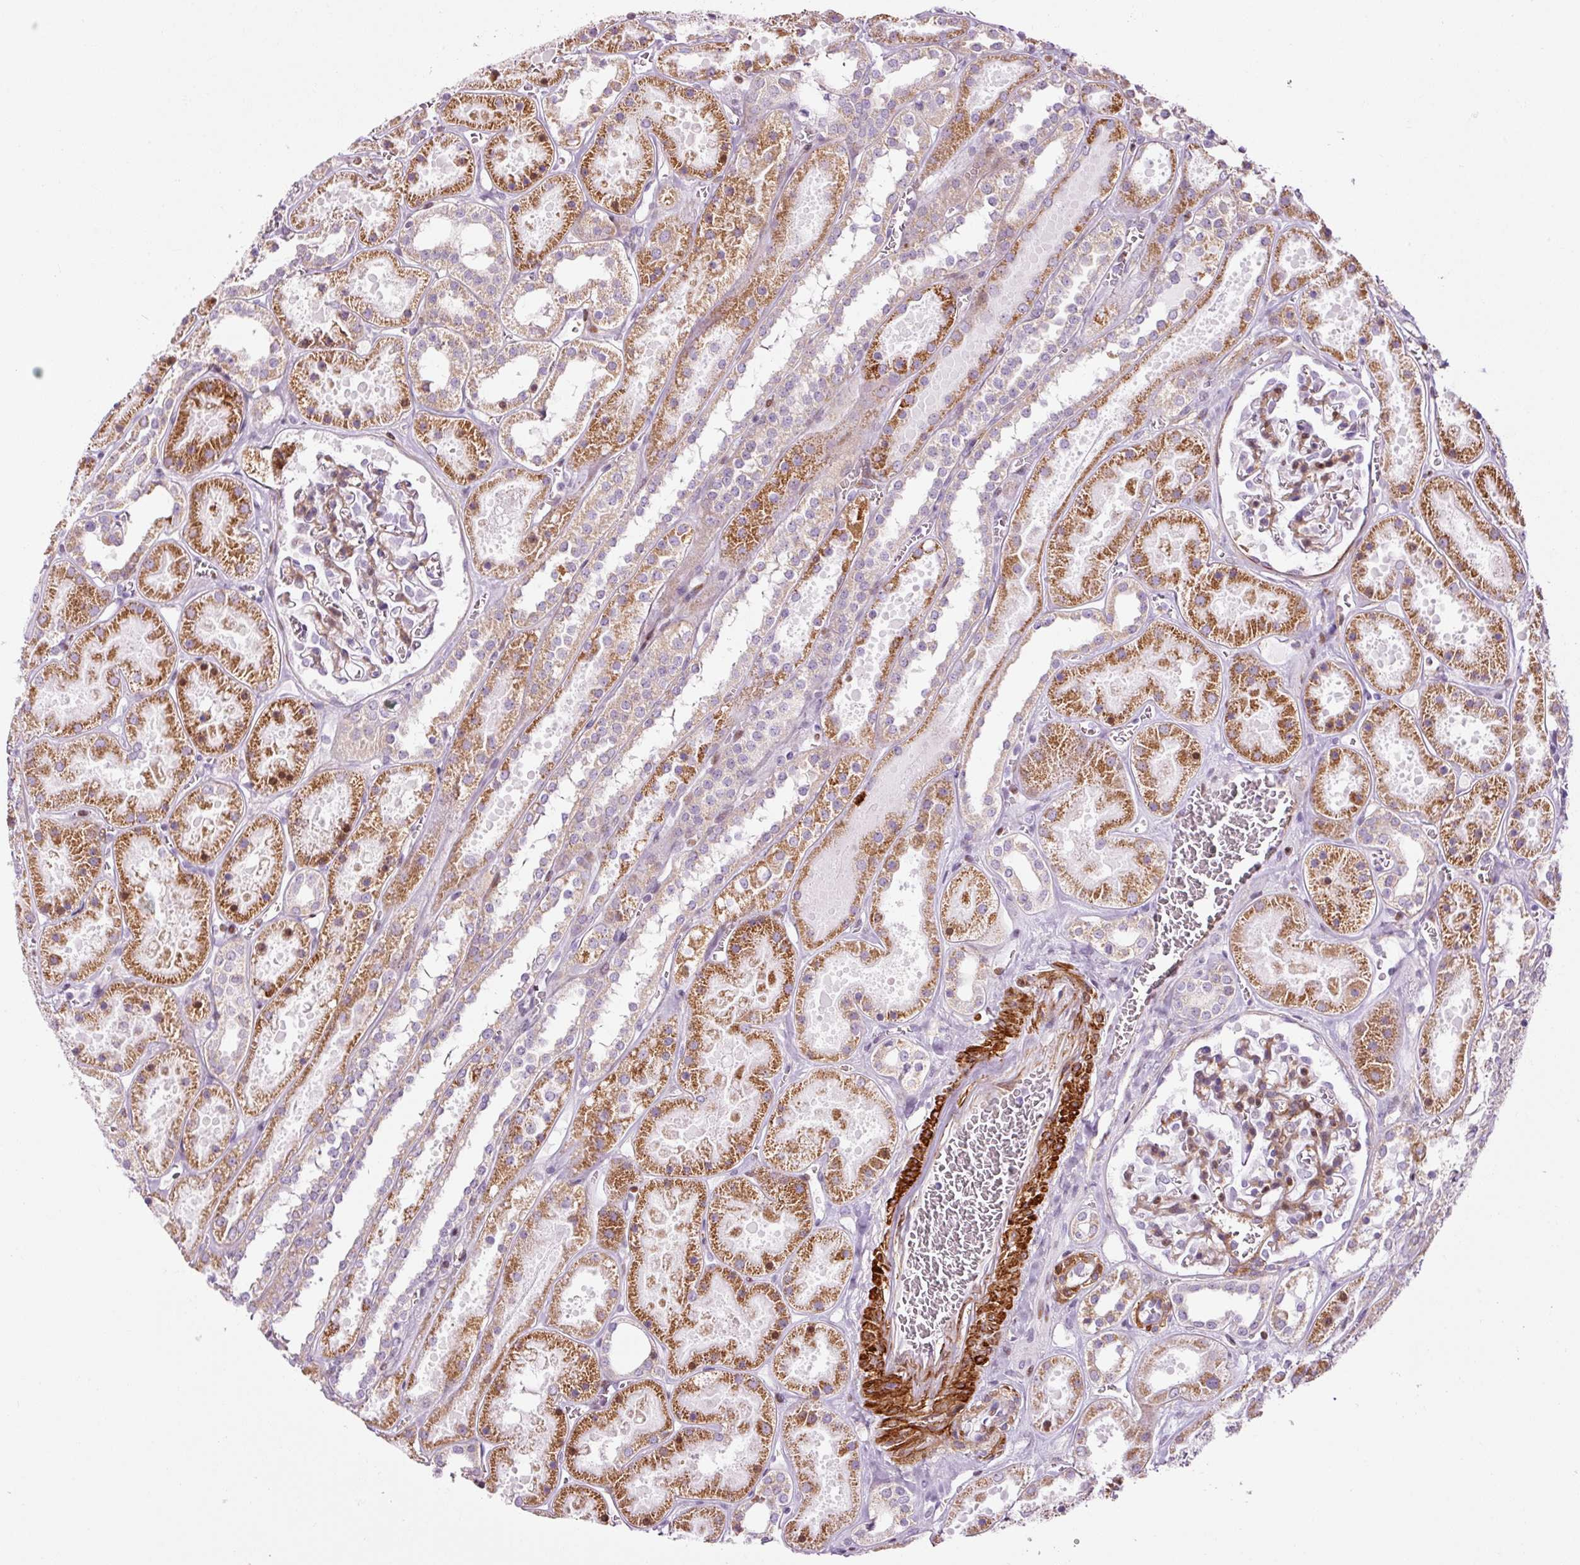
{"staining": {"intensity": "moderate", "quantity": "25%-75%", "location": "nuclear"}, "tissue": "kidney", "cell_type": "Cells in glomeruli", "image_type": "normal", "snomed": [{"axis": "morphology", "description": "Normal tissue, NOS"}, {"axis": "topography", "description": "Kidney"}], "caption": "This is an image of immunohistochemistry (IHC) staining of normal kidney, which shows moderate staining in the nuclear of cells in glomeruli.", "gene": "ANKRD20A1", "patient": {"sex": "female", "age": 41}}